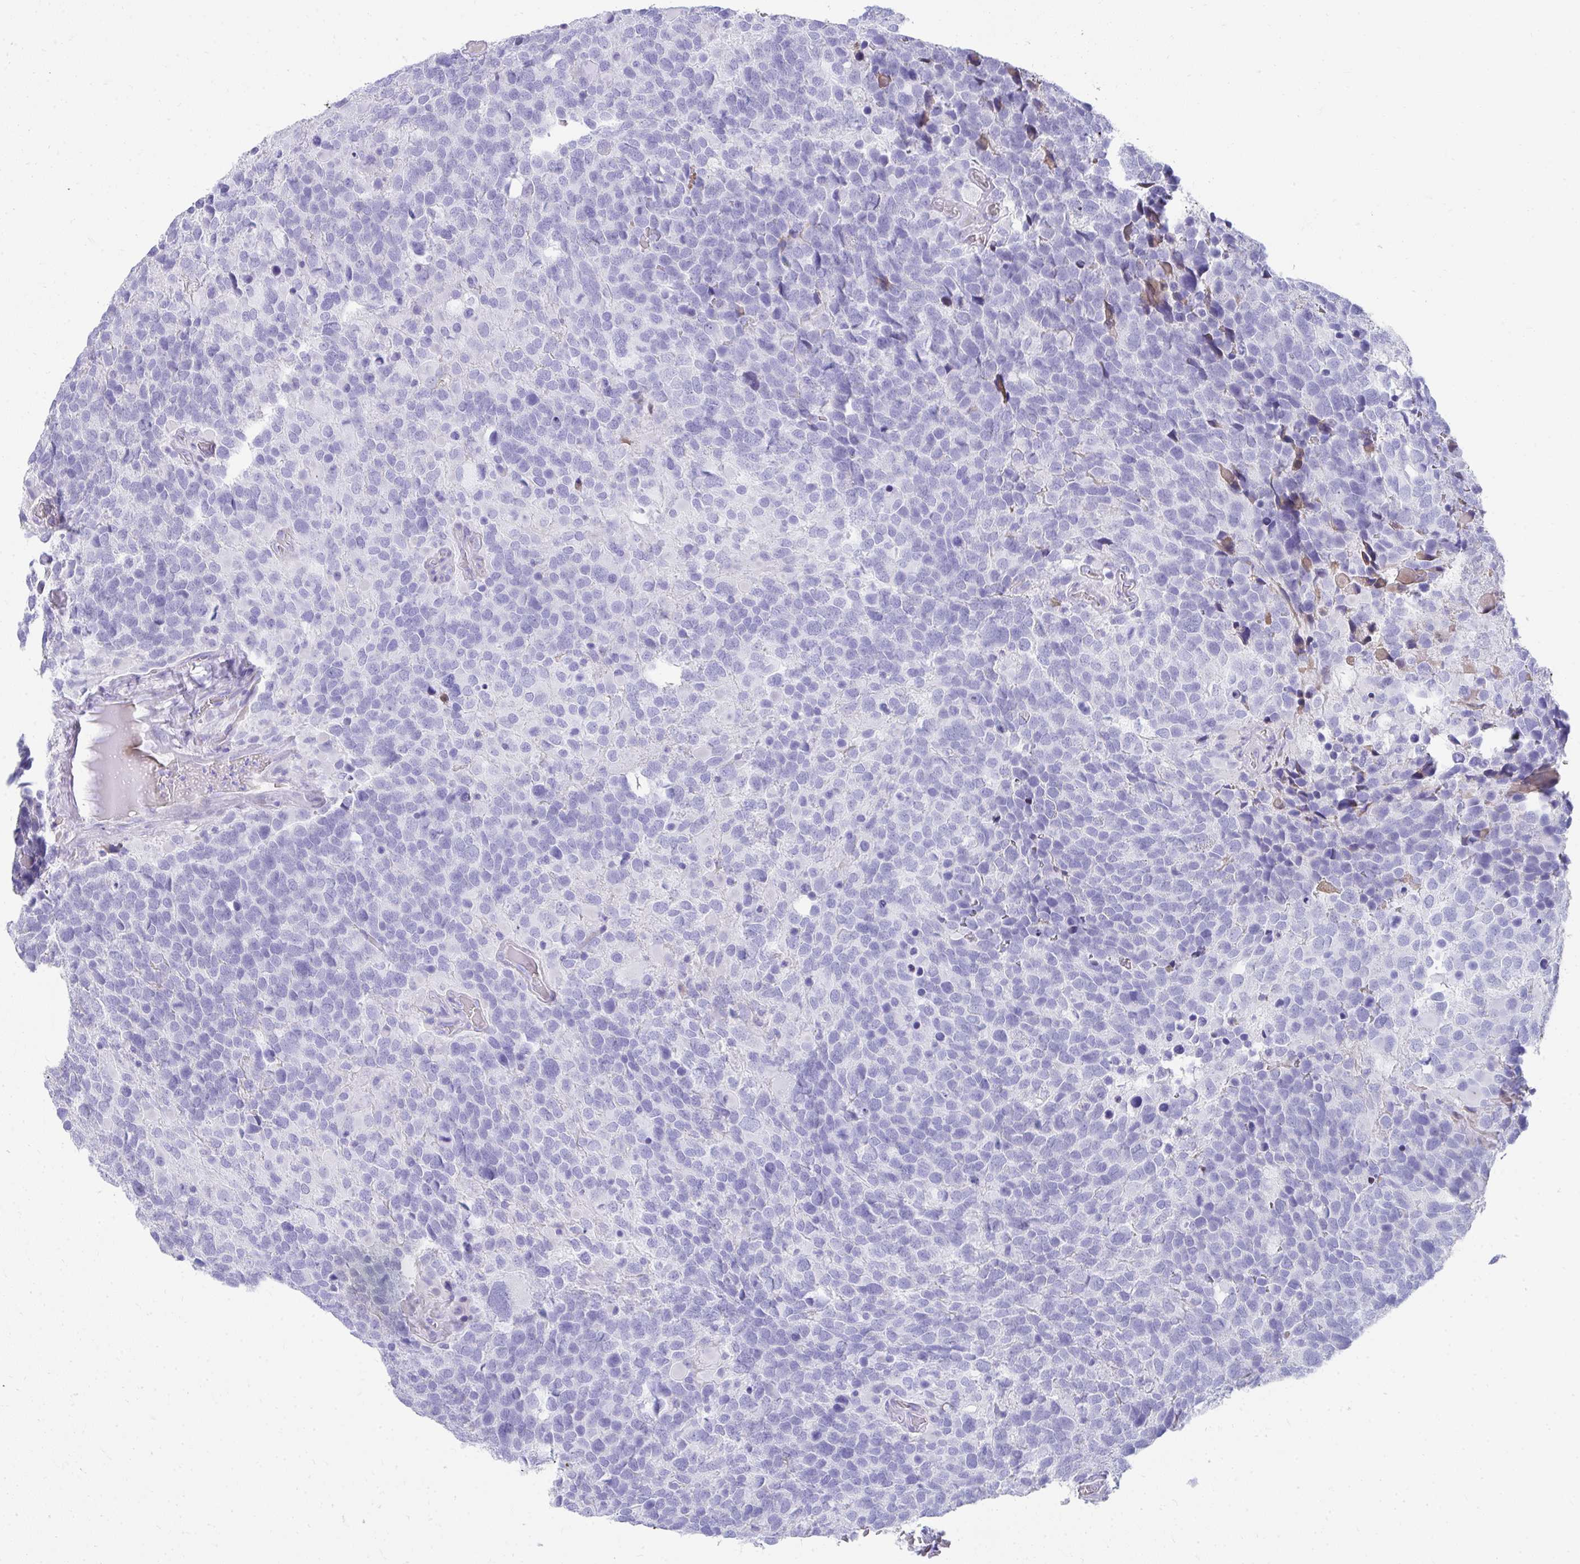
{"staining": {"intensity": "negative", "quantity": "none", "location": "none"}, "tissue": "glioma", "cell_type": "Tumor cells", "image_type": "cancer", "snomed": [{"axis": "morphology", "description": "Glioma, malignant, High grade"}, {"axis": "topography", "description": "Brain"}], "caption": "Tumor cells show no significant positivity in glioma.", "gene": "TNNT1", "patient": {"sex": "female", "age": 40}}